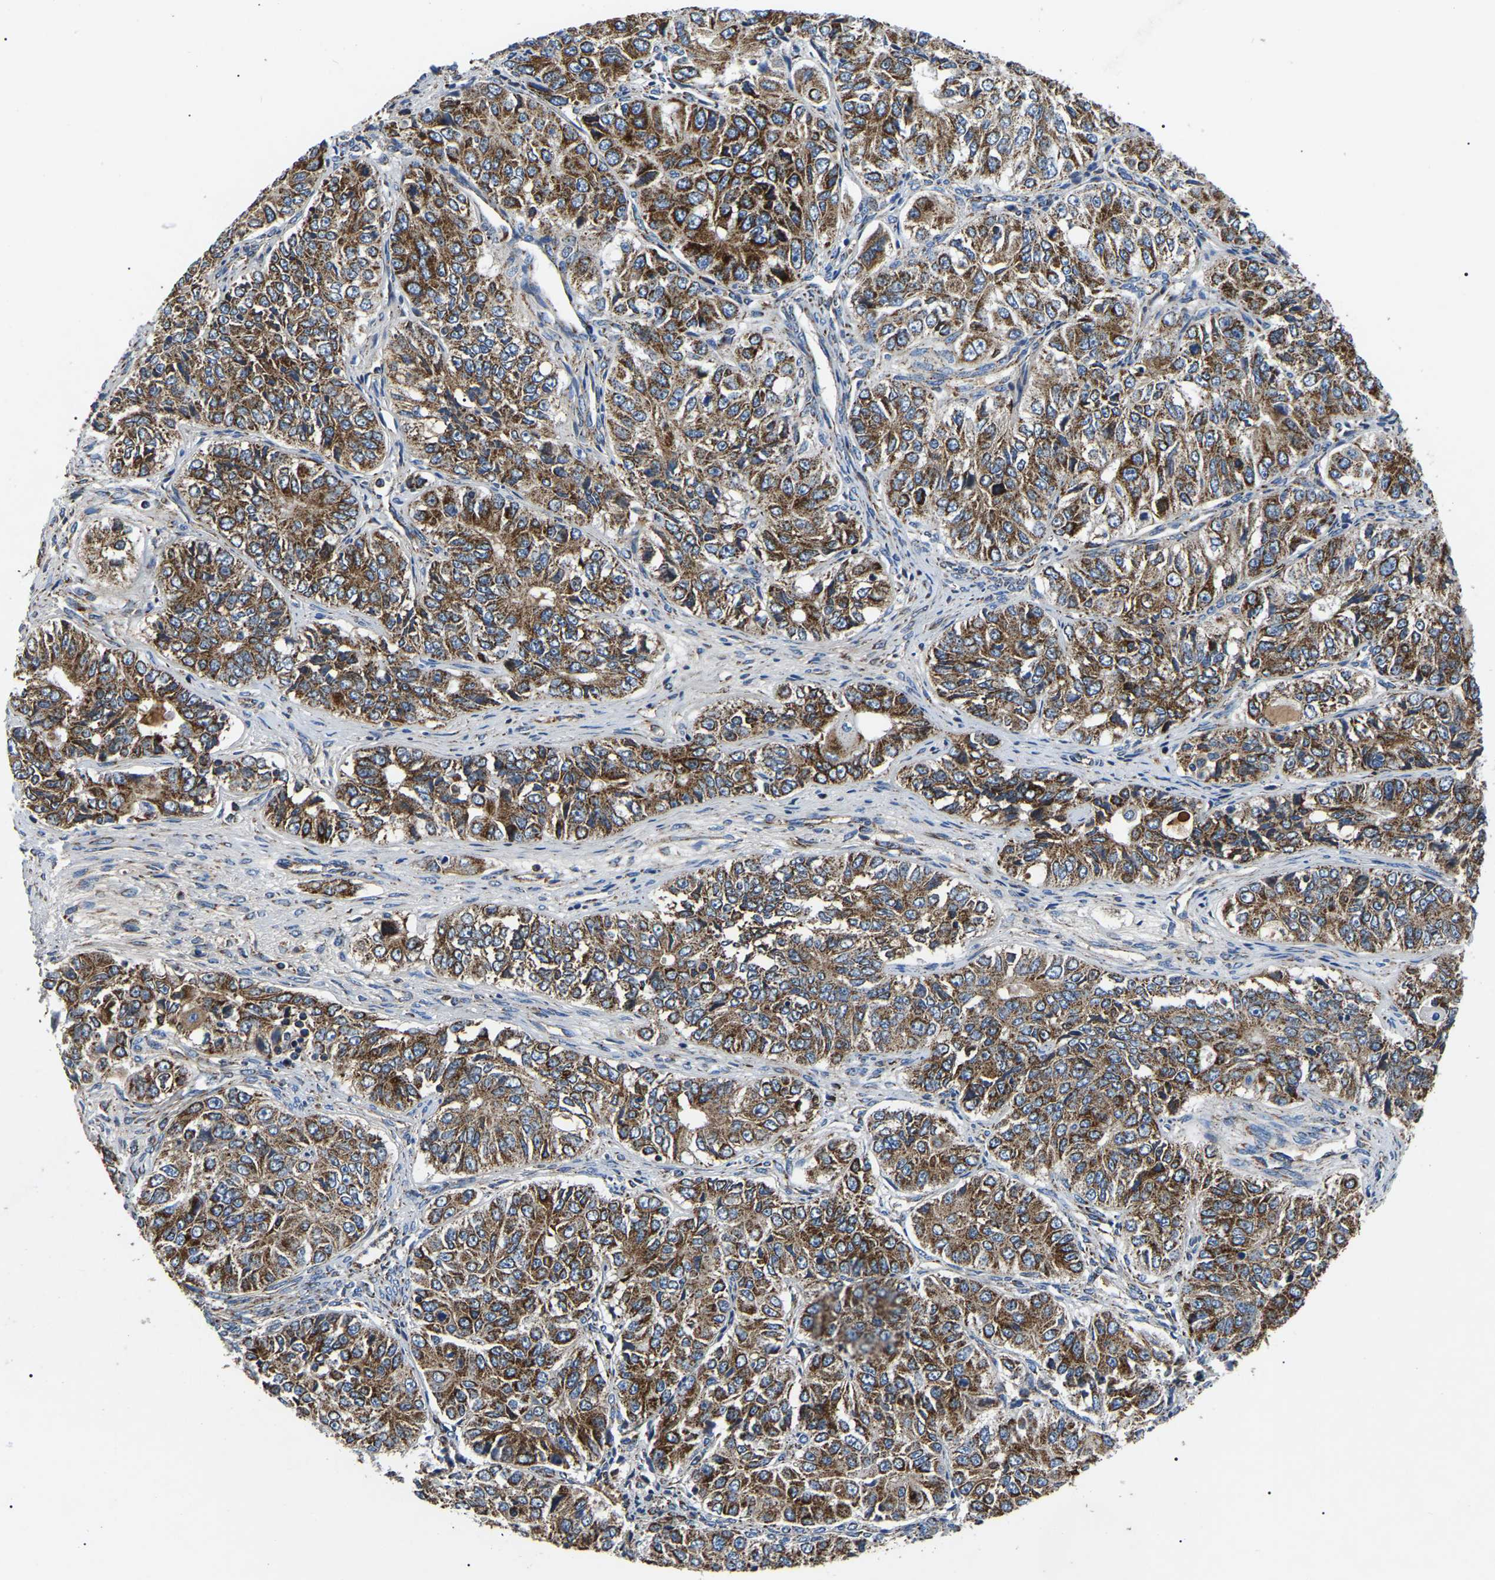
{"staining": {"intensity": "strong", "quantity": ">75%", "location": "cytoplasmic/membranous"}, "tissue": "ovarian cancer", "cell_type": "Tumor cells", "image_type": "cancer", "snomed": [{"axis": "morphology", "description": "Carcinoma, endometroid"}, {"axis": "topography", "description": "Ovary"}], "caption": "A high-resolution photomicrograph shows IHC staining of endometroid carcinoma (ovarian), which displays strong cytoplasmic/membranous positivity in about >75% of tumor cells. The staining was performed using DAB (3,3'-diaminobenzidine), with brown indicating positive protein expression. Nuclei are stained blue with hematoxylin.", "gene": "PPM1E", "patient": {"sex": "female", "age": 51}}